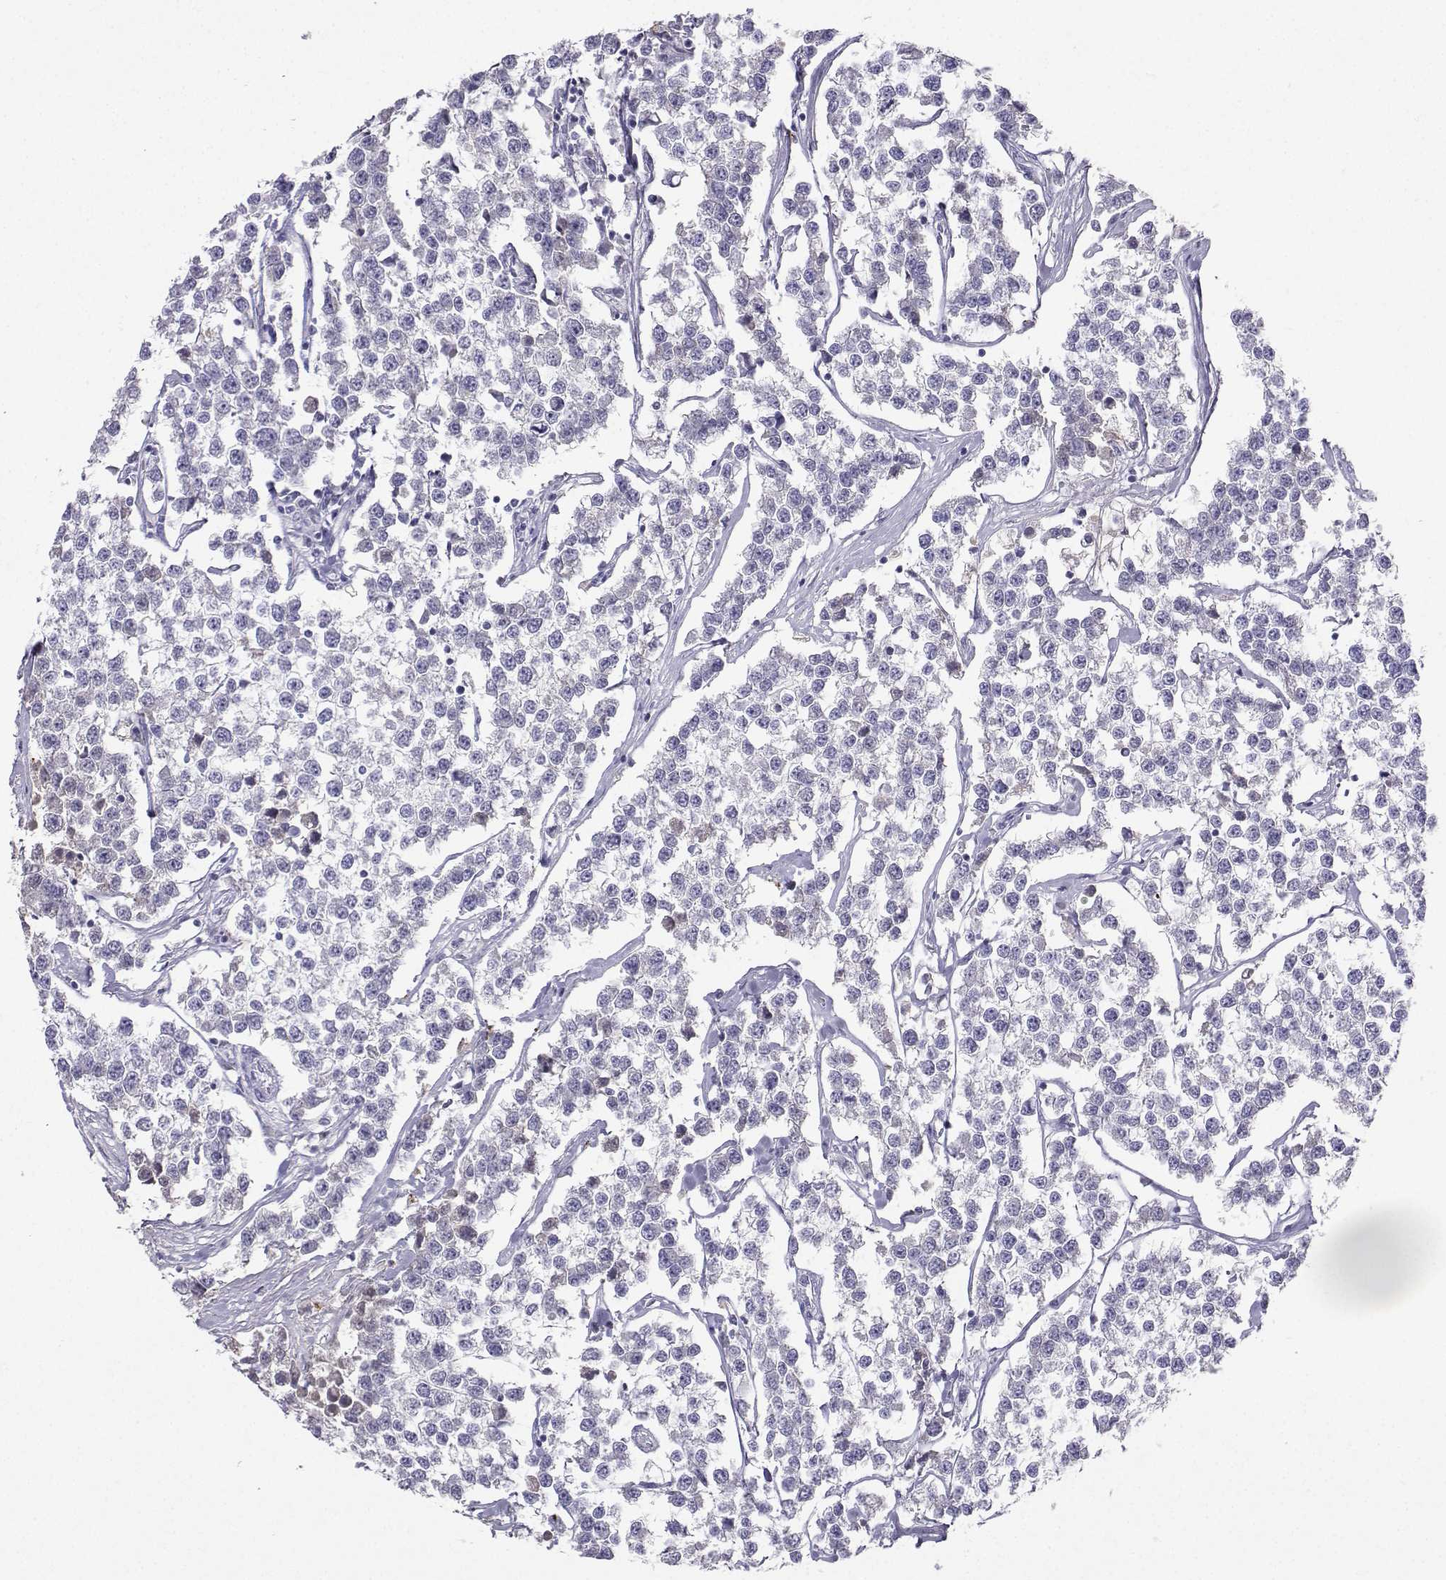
{"staining": {"intensity": "negative", "quantity": "none", "location": "none"}, "tissue": "testis cancer", "cell_type": "Tumor cells", "image_type": "cancer", "snomed": [{"axis": "morphology", "description": "Seminoma, NOS"}, {"axis": "topography", "description": "Testis"}], "caption": "A micrograph of human testis cancer (seminoma) is negative for staining in tumor cells. Brightfield microscopy of IHC stained with DAB (brown) and hematoxylin (blue), captured at high magnification.", "gene": "GRIK4", "patient": {"sex": "male", "age": 59}}